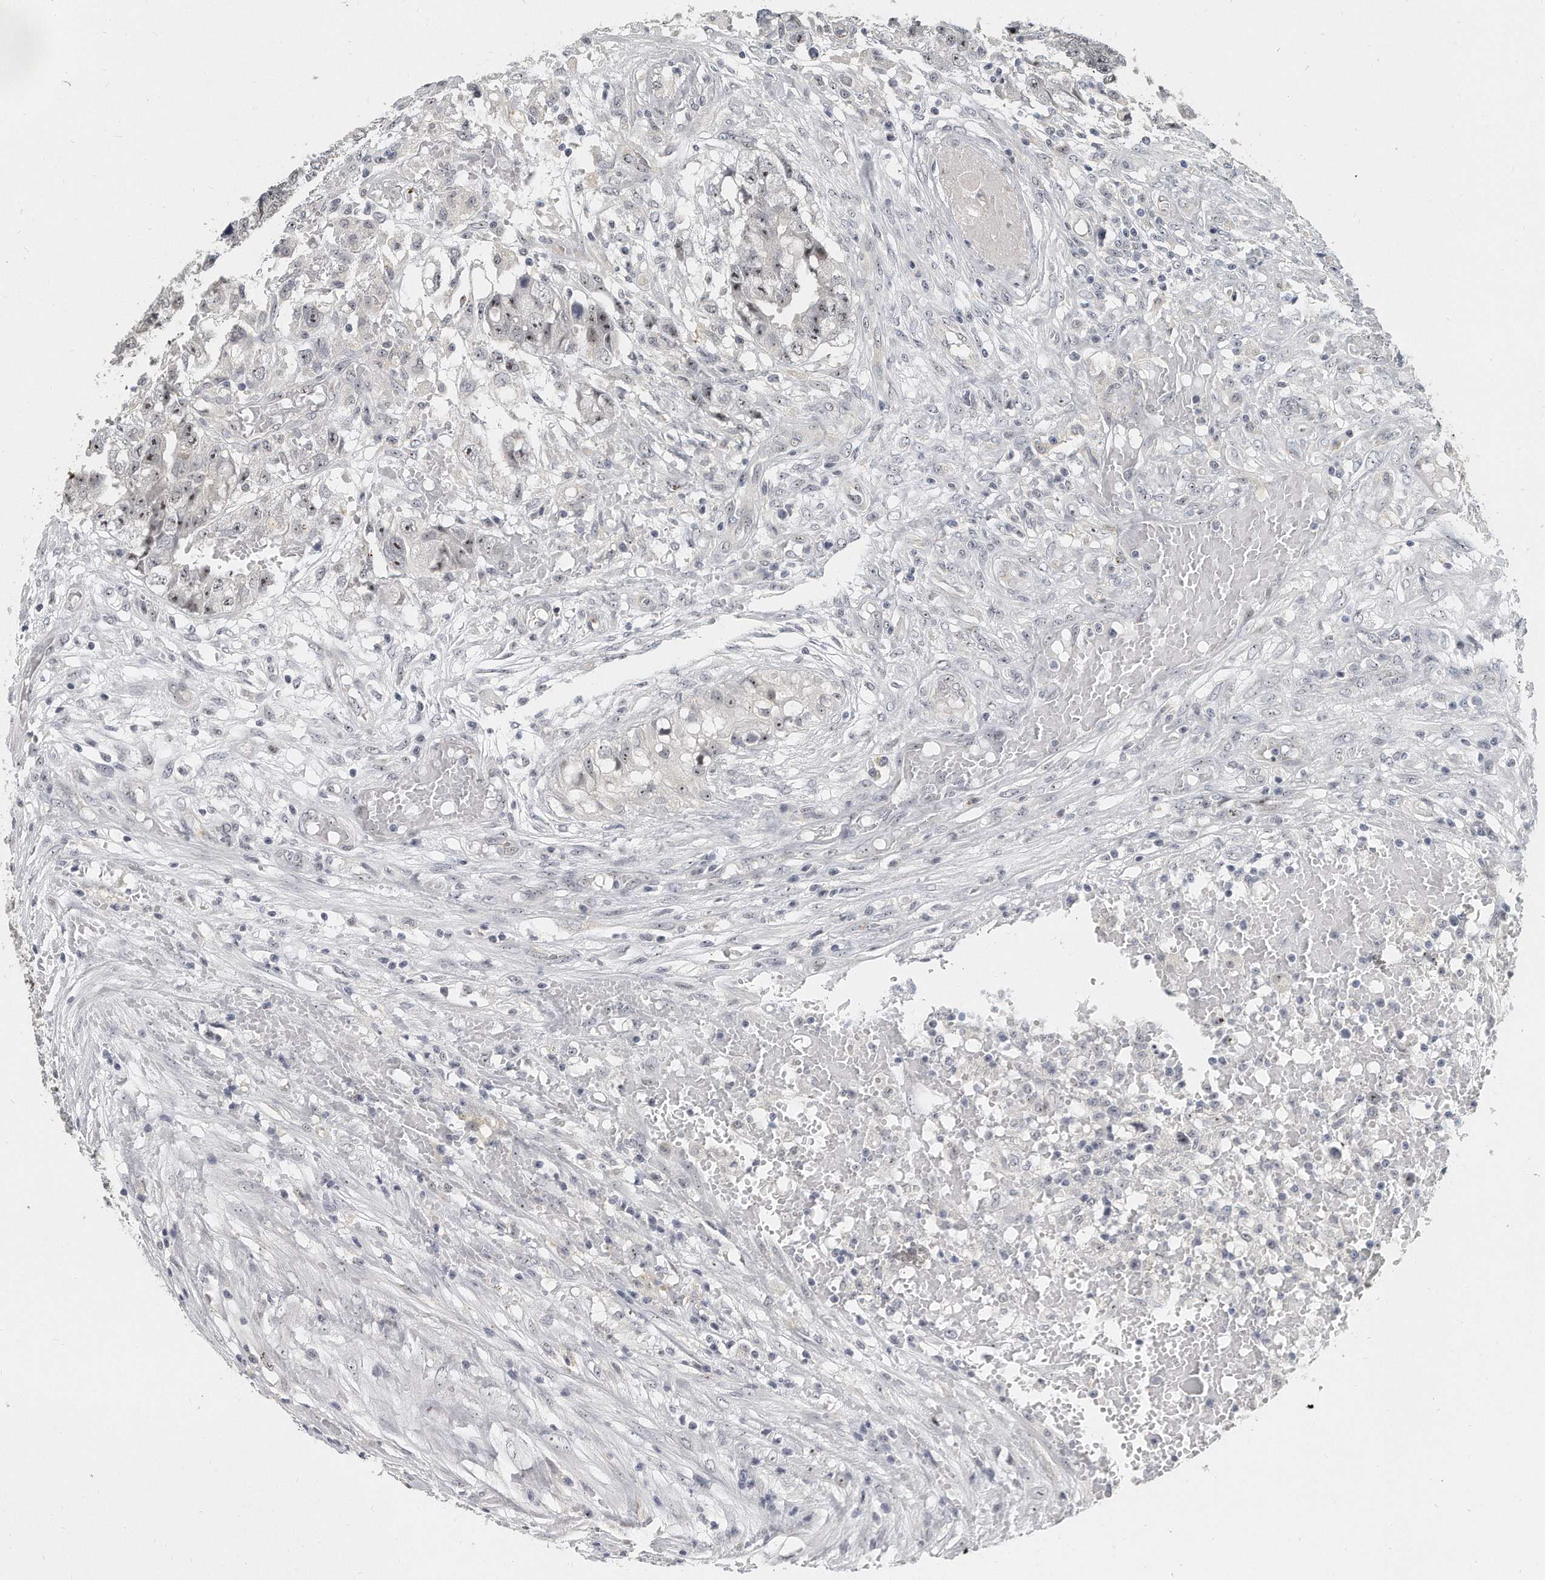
{"staining": {"intensity": "moderate", "quantity": "25%-75%", "location": "nuclear"}, "tissue": "testis cancer", "cell_type": "Tumor cells", "image_type": "cancer", "snomed": [{"axis": "morphology", "description": "Carcinoma, Embryonal, NOS"}, {"axis": "topography", "description": "Testis"}], "caption": "Moderate nuclear positivity for a protein is appreciated in about 25%-75% of tumor cells of testis embryonal carcinoma using immunohistochemistry (IHC).", "gene": "TFCP2L1", "patient": {"sex": "male", "age": 25}}